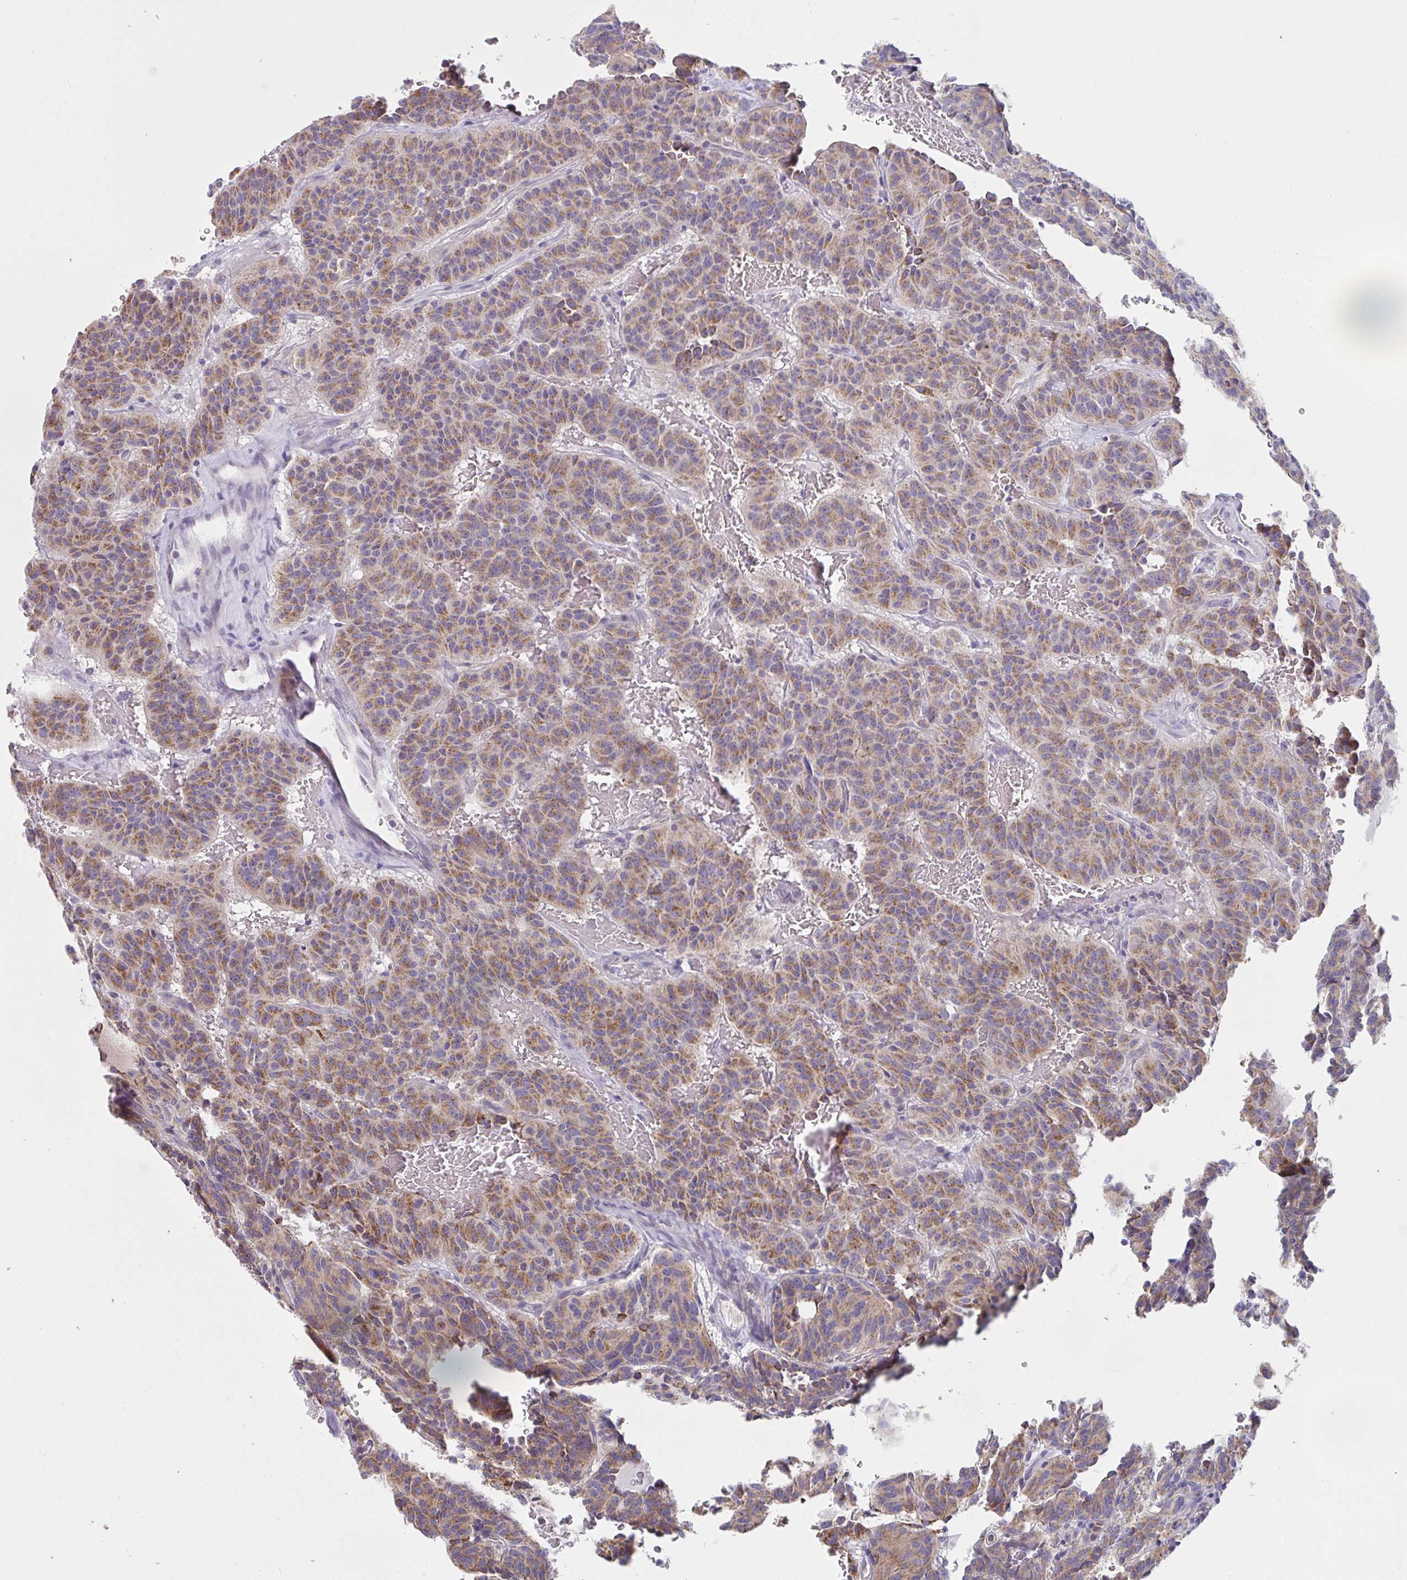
{"staining": {"intensity": "moderate", "quantity": ">75%", "location": "cytoplasmic/membranous"}, "tissue": "carcinoid", "cell_type": "Tumor cells", "image_type": "cancer", "snomed": [{"axis": "morphology", "description": "Carcinoid, malignant, NOS"}, {"axis": "topography", "description": "Lung"}], "caption": "Immunohistochemical staining of human carcinoid (malignant) exhibits medium levels of moderate cytoplasmic/membranous protein positivity in approximately >75% of tumor cells. The protein is shown in brown color, while the nuclei are stained blue.", "gene": "FAHD1", "patient": {"sex": "female", "age": 61}}